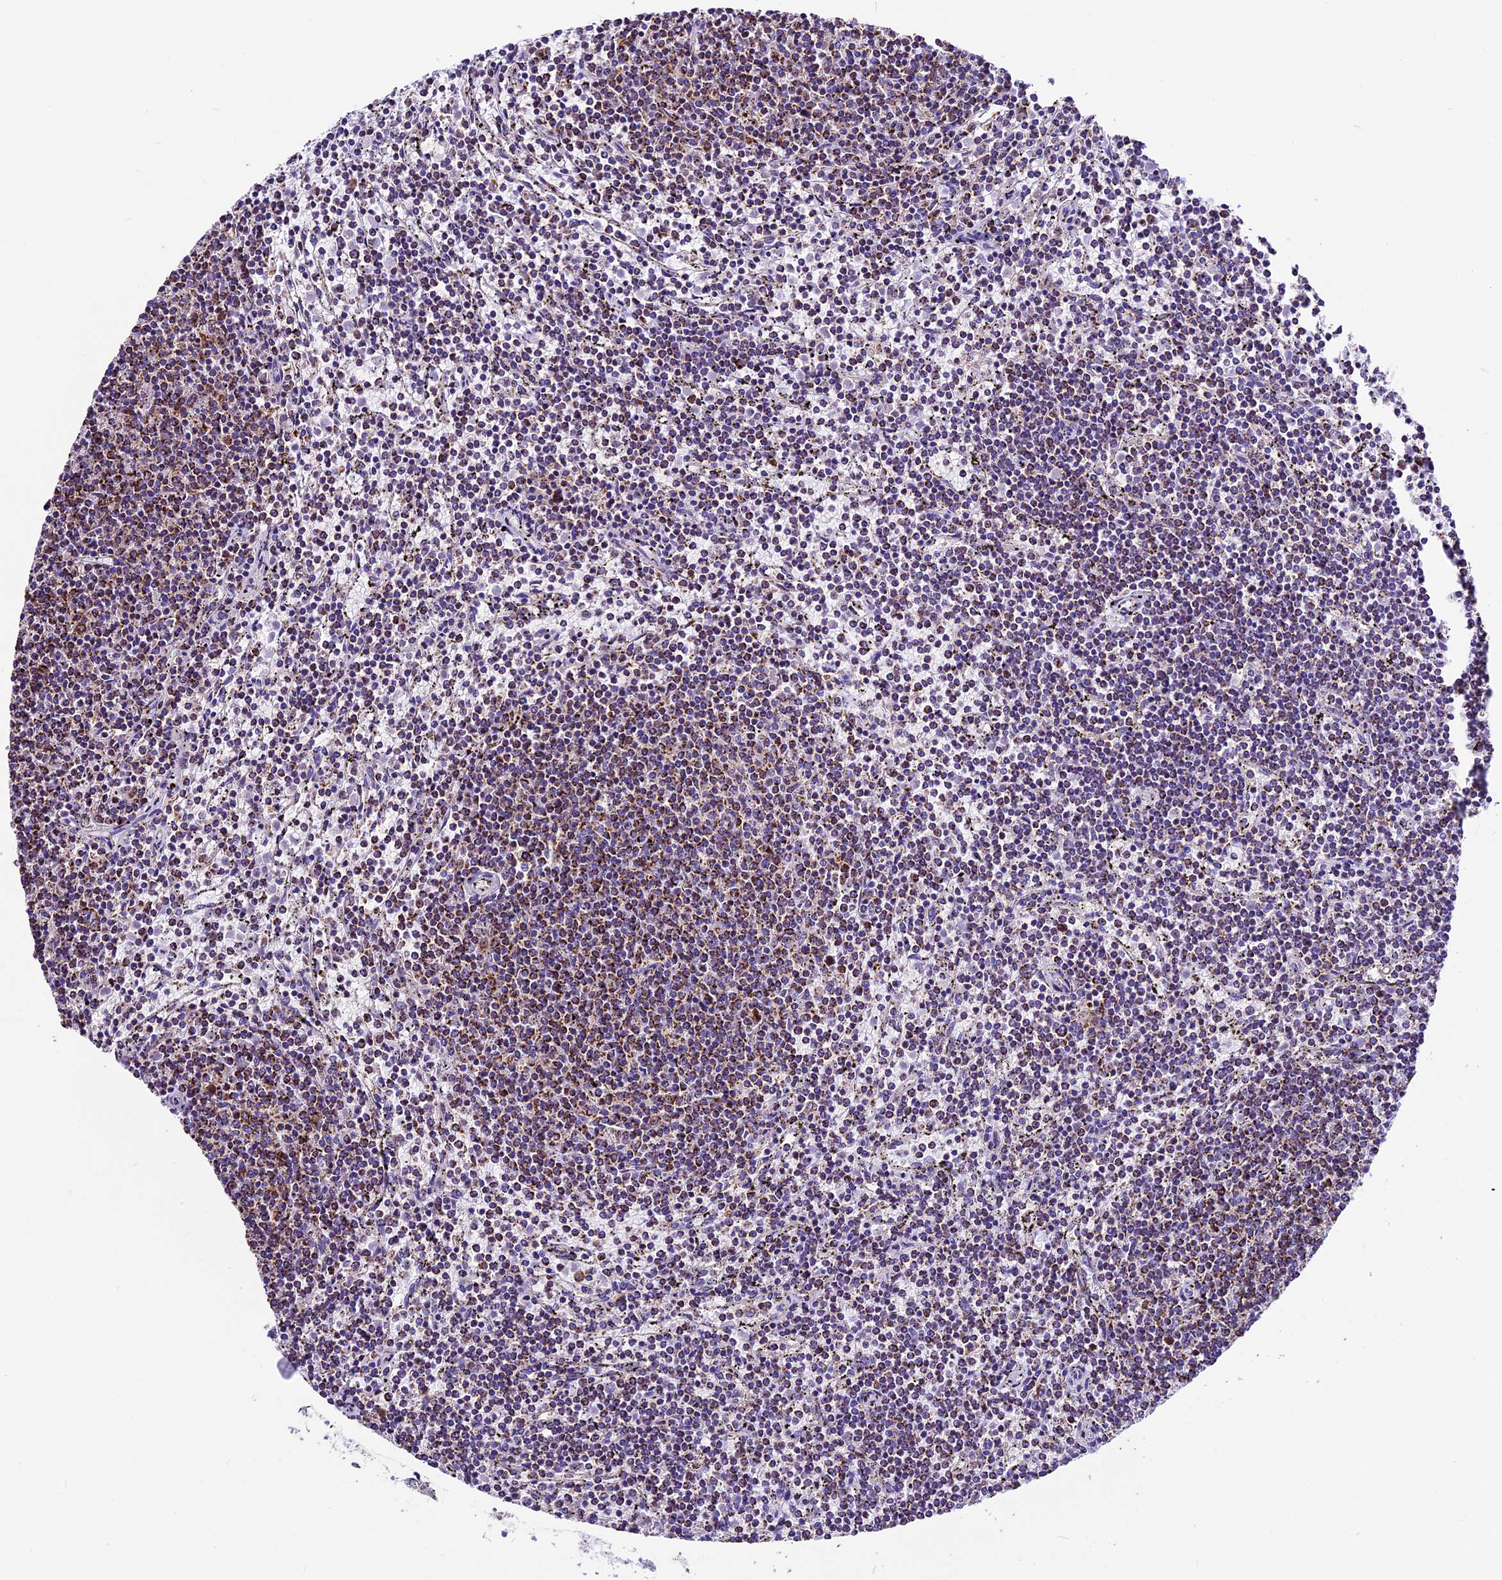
{"staining": {"intensity": "moderate", "quantity": ">75%", "location": "cytoplasmic/membranous"}, "tissue": "lymphoma", "cell_type": "Tumor cells", "image_type": "cancer", "snomed": [{"axis": "morphology", "description": "Malignant lymphoma, non-Hodgkin's type, Low grade"}, {"axis": "topography", "description": "Spleen"}], "caption": "The image reveals staining of lymphoma, revealing moderate cytoplasmic/membranous protein staining (brown color) within tumor cells.", "gene": "DCAF5", "patient": {"sex": "female", "age": 50}}